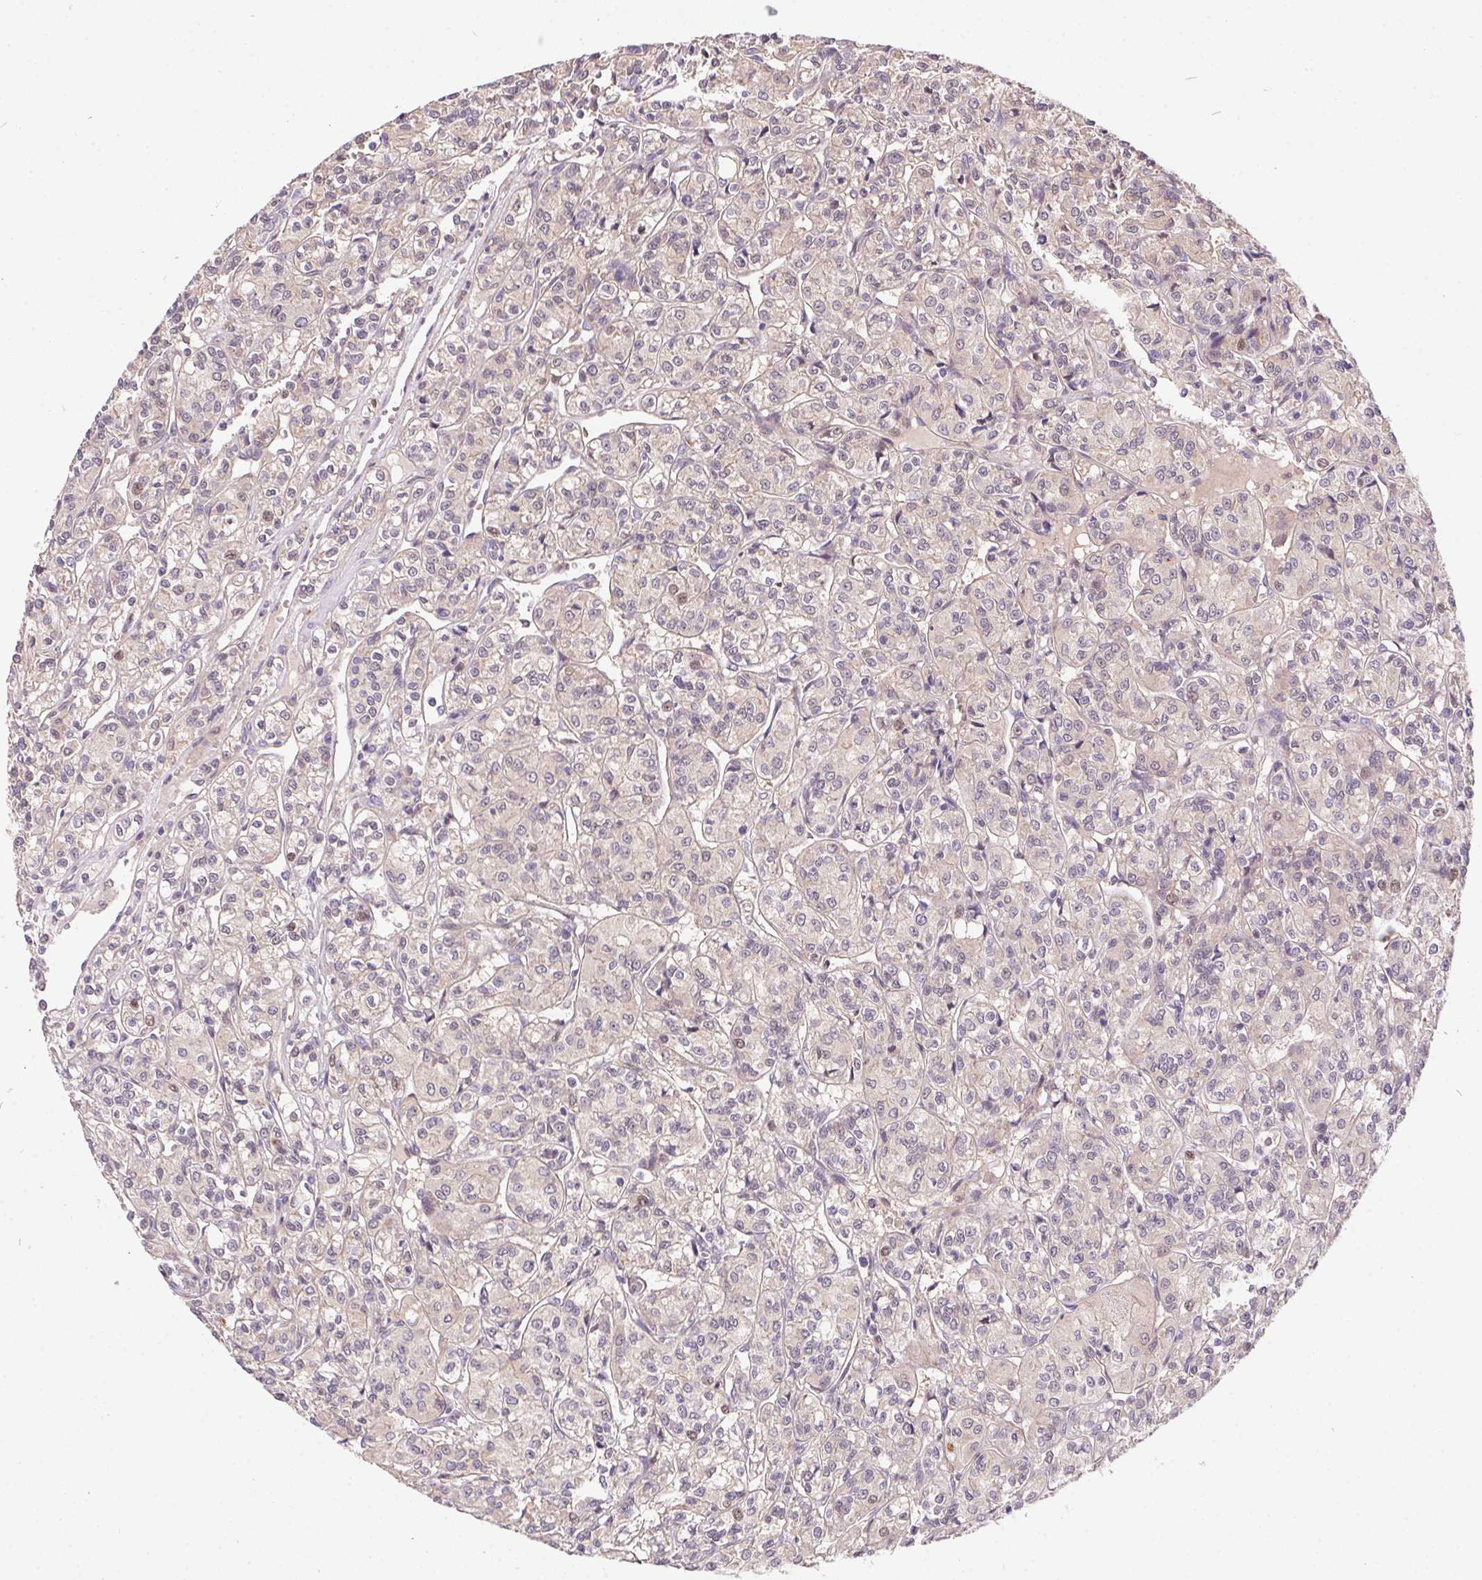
{"staining": {"intensity": "negative", "quantity": "none", "location": "none"}, "tissue": "renal cancer", "cell_type": "Tumor cells", "image_type": "cancer", "snomed": [{"axis": "morphology", "description": "Adenocarcinoma, NOS"}, {"axis": "topography", "description": "Kidney"}], "caption": "High magnification brightfield microscopy of adenocarcinoma (renal) stained with DAB (3,3'-diaminobenzidine) (brown) and counterstained with hematoxylin (blue): tumor cells show no significant expression. (Stains: DAB (3,3'-diaminobenzidine) immunohistochemistry with hematoxylin counter stain, Microscopy: brightfield microscopy at high magnification).", "gene": "NUDT16", "patient": {"sex": "male", "age": 36}}